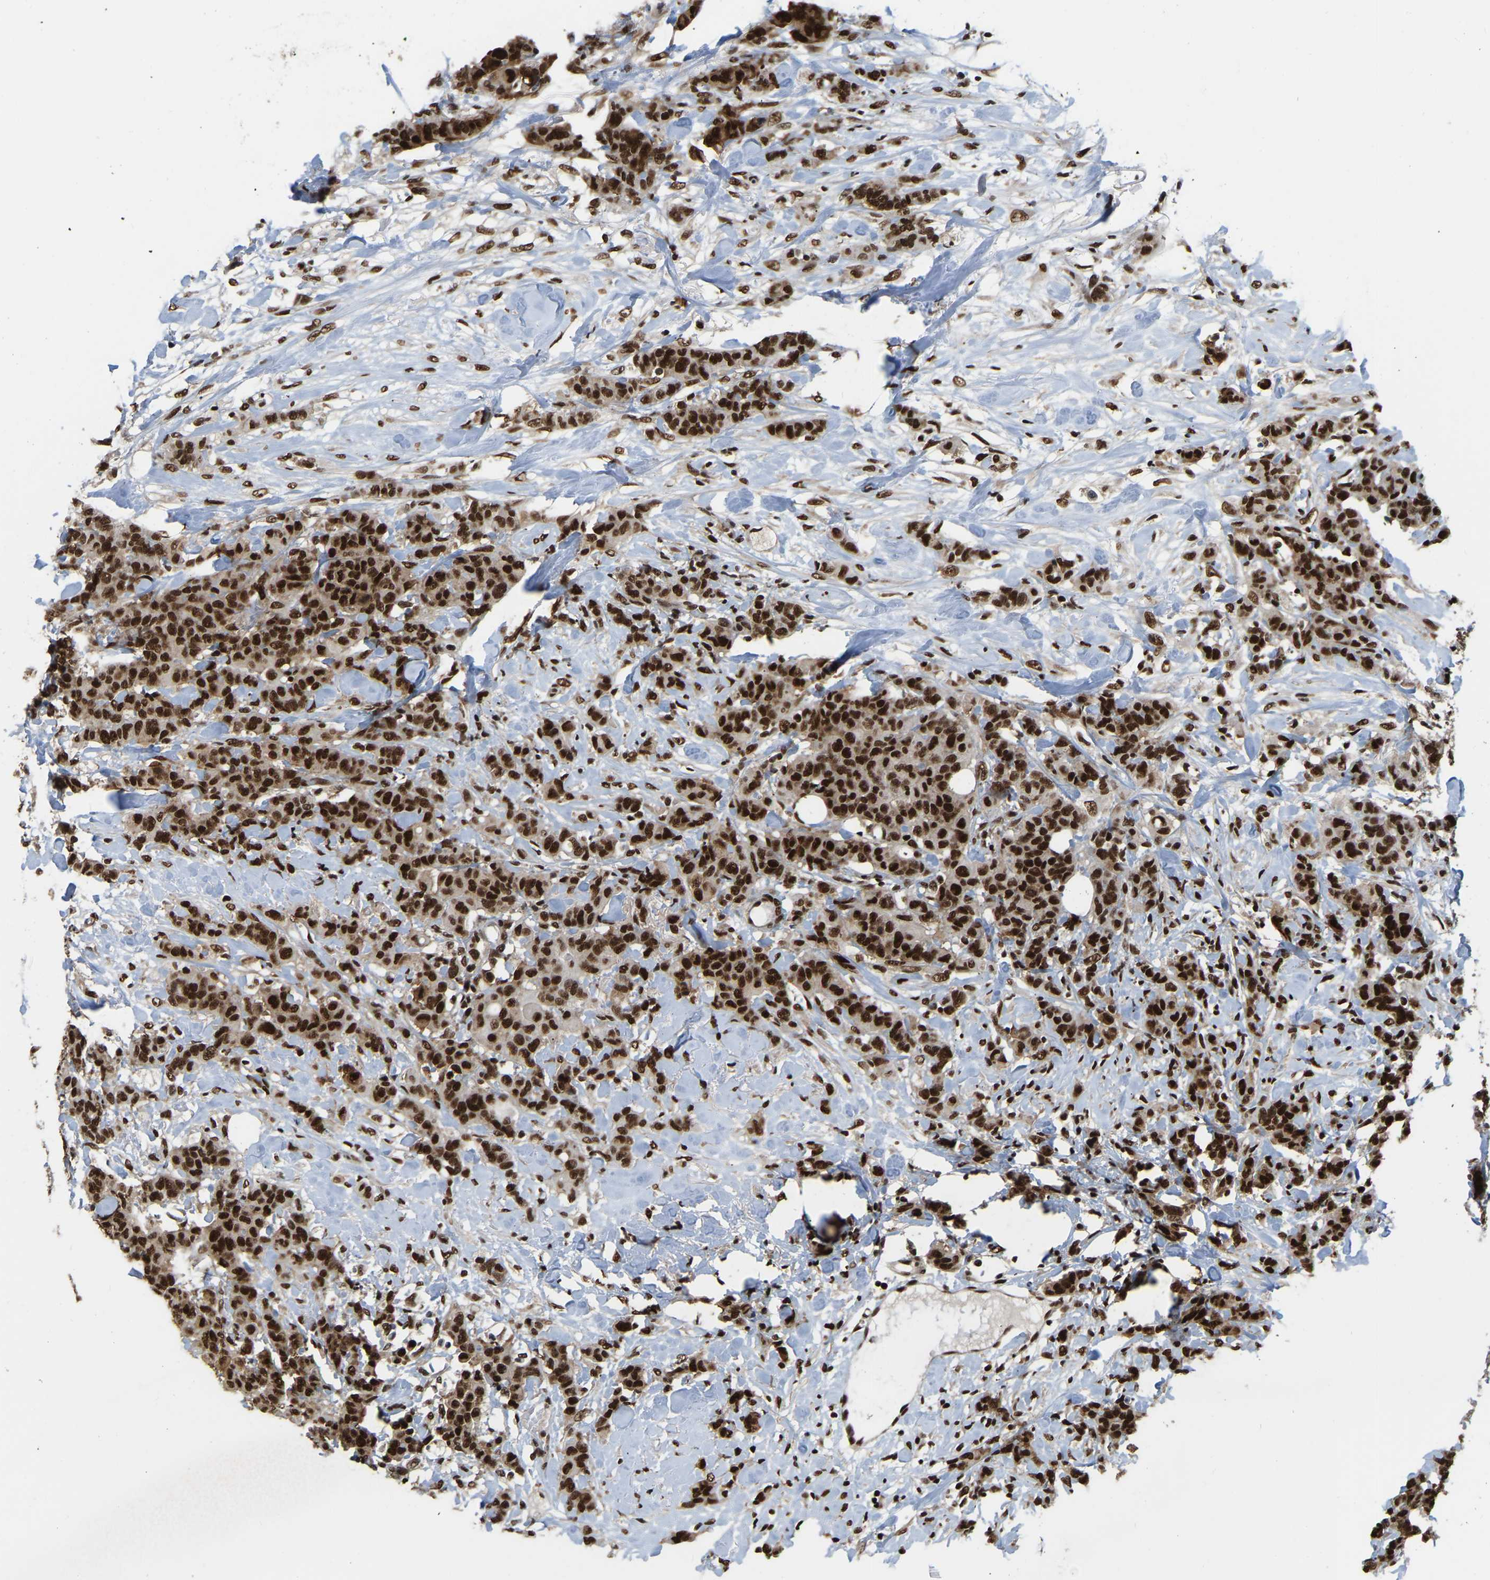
{"staining": {"intensity": "strong", "quantity": ">75%", "location": "nuclear"}, "tissue": "breast cancer", "cell_type": "Tumor cells", "image_type": "cancer", "snomed": [{"axis": "morphology", "description": "Normal tissue, NOS"}, {"axis": "morphology", "description": "Duct carcinoma"}, {"axis": "topography", "description": "Breast"}], "caption": "Immunohistochemistry staining of breast cancer (invasive ductal carcinoma), which demonstrates high levels of strong nuclear positivity in about >75% of tumor cells indicating strong nuclear protein staining. The staining was performed using DAB (3,3'-diaminobenzidine) (brown) for protein detection and nuclei were counterstained in hematoxylin (blue).", "gene": "TBL1XR1", "patient": {"sex": "female", "age": 40}}